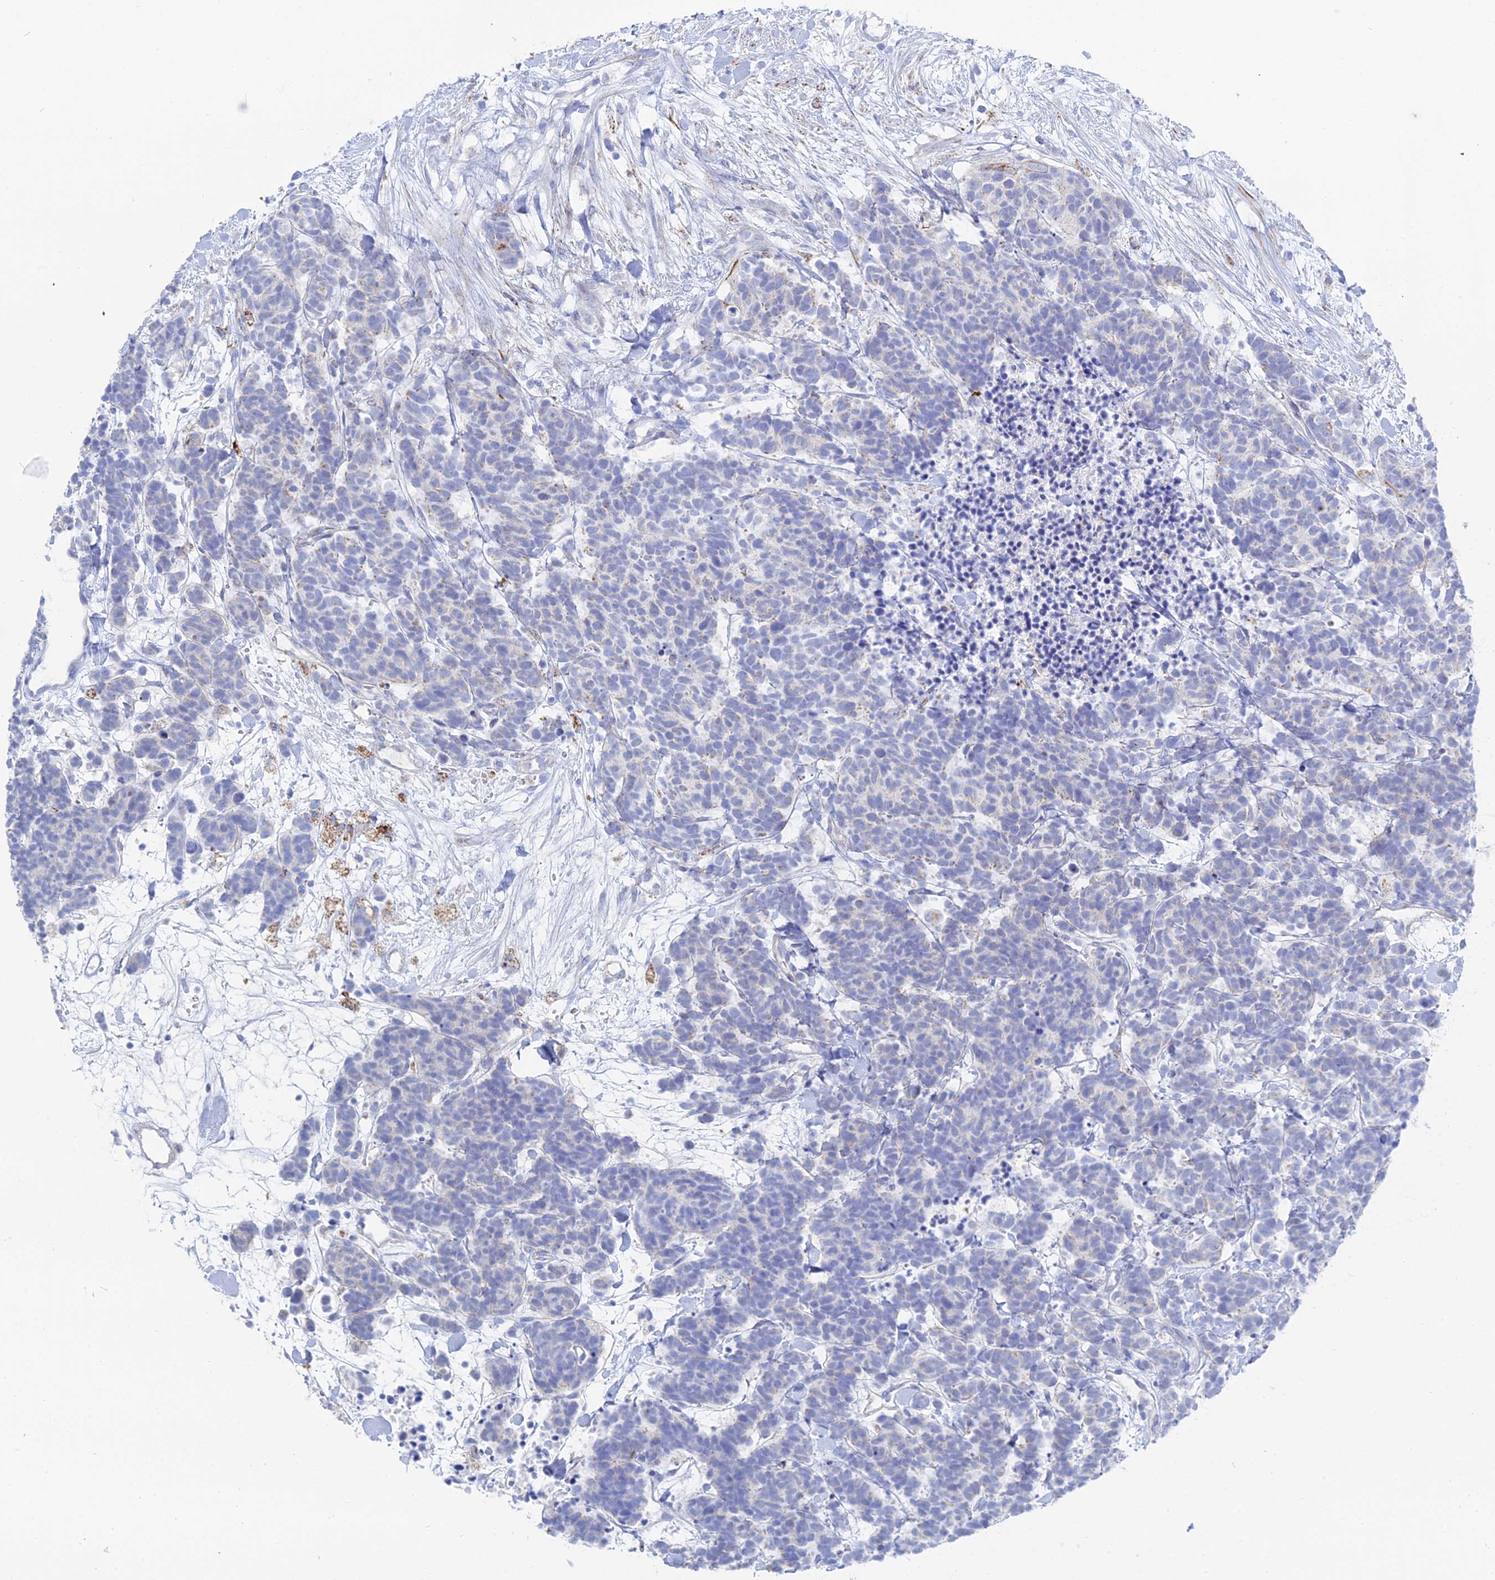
{"staining": {"intensity": "negative", "quantity": "none", "location": "none"}, "tissue": "carcinoid", "cell_type": "Tumor cells", "image_type": "cancer", "snomed": [{"axis": "morphology", "description": "Carcinoma, NOS"}, {"axis": "morphology", "description": "Carcinoid, malignant, NOS"}, {"axis": "topography", "description": "Prostate"}], "caption": "IHC of human carcinoid displays no expression in tumor cells.", "gene": "DHX34", "patient": {"sex": "male", "age": 57}}